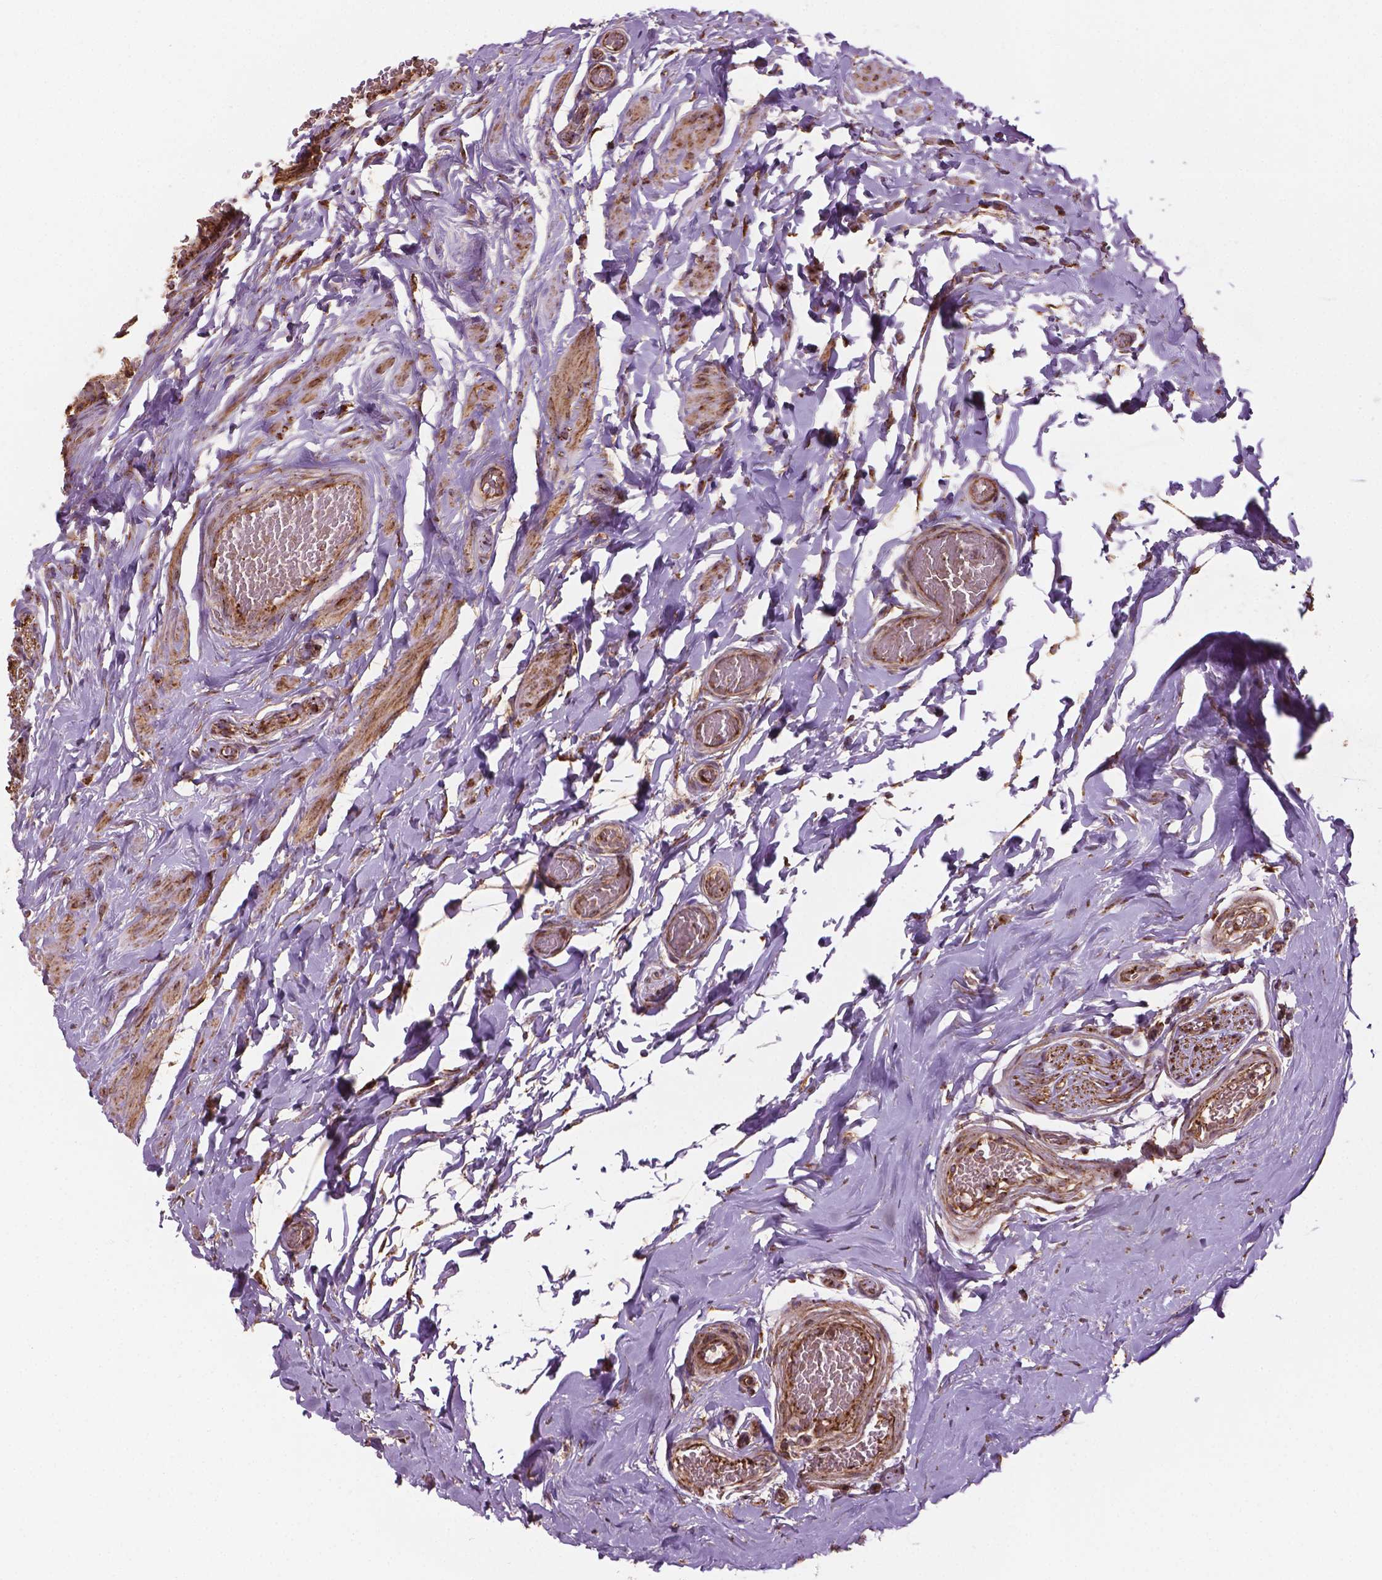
{"staining": {"intensity": "moderate", "quantity": ">75%", "location": "cytoplasmic/membranous"}, "tissue": "epididymis", "cell_type": "Glandular cells", "image_type": "normal", "snomed": [{"axis": "morphology", "description": "Normal tissue, NOS"}, {"axis": "topography", "description": "Epididymis"}], "caption": "Epididymis stained with DAB immunohistochemistry (IHC) exhibits medium levels of moderate cytoplasmic/membranous expression in approximately >75% of glandular cells. The staining is performed using DAB brown chromogen to label protein expression. The nuclei are counter-stained blue using hematoxylin.", "gene": "HS3ST3A1", "patient": {"sex": "male", "age": 29}}